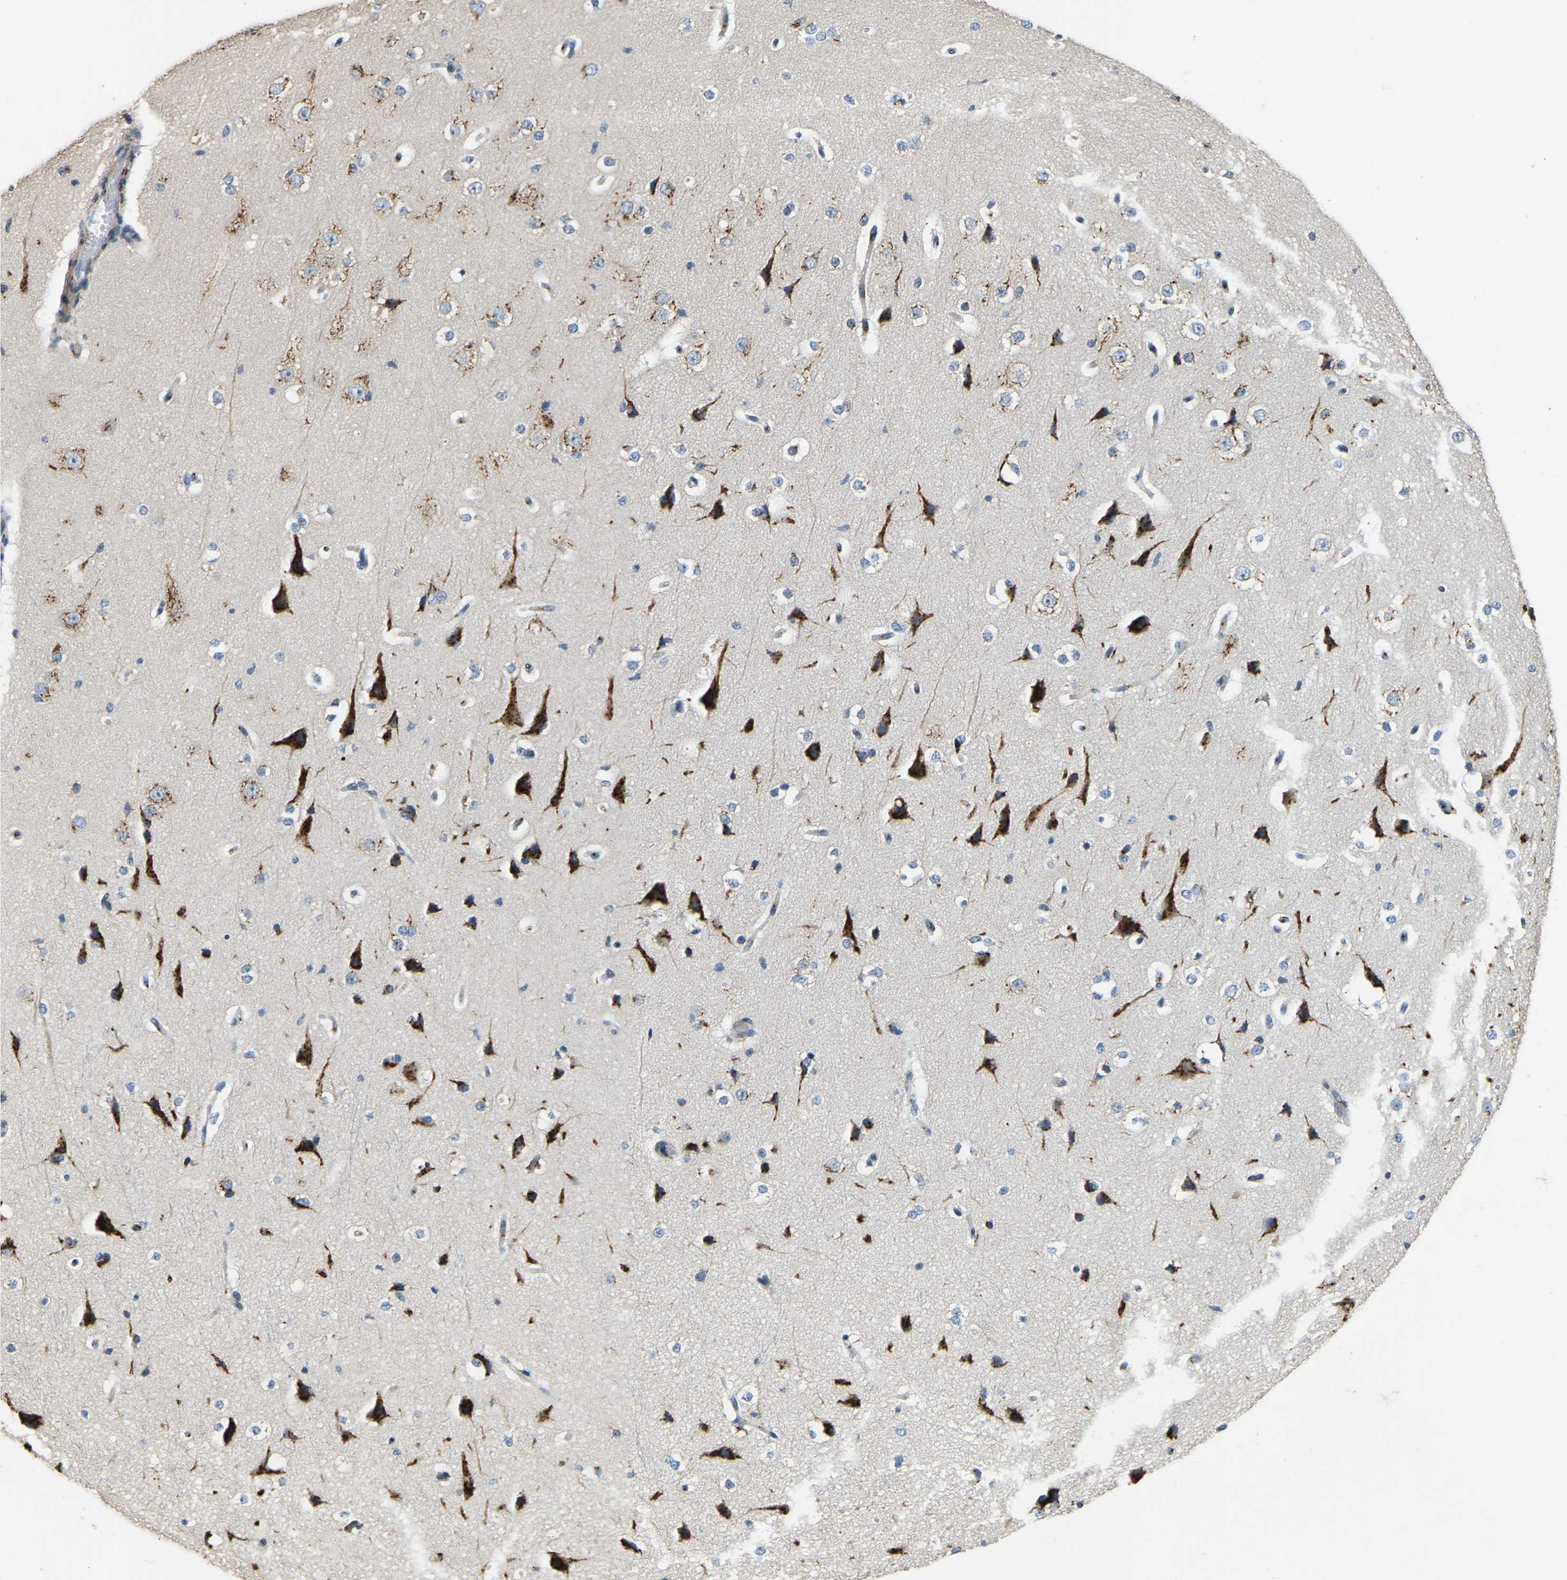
{"staining": {"intensity": "moderate", "quantity": "25%-75%", "location": "cytoplasmic/membranous"}, "tissue": "cerebral cortex", "cell_type": "Endothelial cells", "image_type": "normal", "snomed": [{"axis": "morphology", "description": "Normal tissue, NOS"}, {"axis": "morphology", "description": "Developmental malformation"}, {"axis": "topography", "description": "Cerebral cortex"}], "caption": "Protein expression analysis of unremarkable human cerebral cortex reveals moderate cytoplasmic/membranous positivity in about 25%-75% of endothelial cells. The staining was performed using DAB (3,3'-diaminobenzidine) to visualize the protein expression in brown, while the nuclei were stained in blue with hematoxylin (Magnification: 20x).", "gene": "FAM174A", "patient": {"sex": "female", "age": 30}}